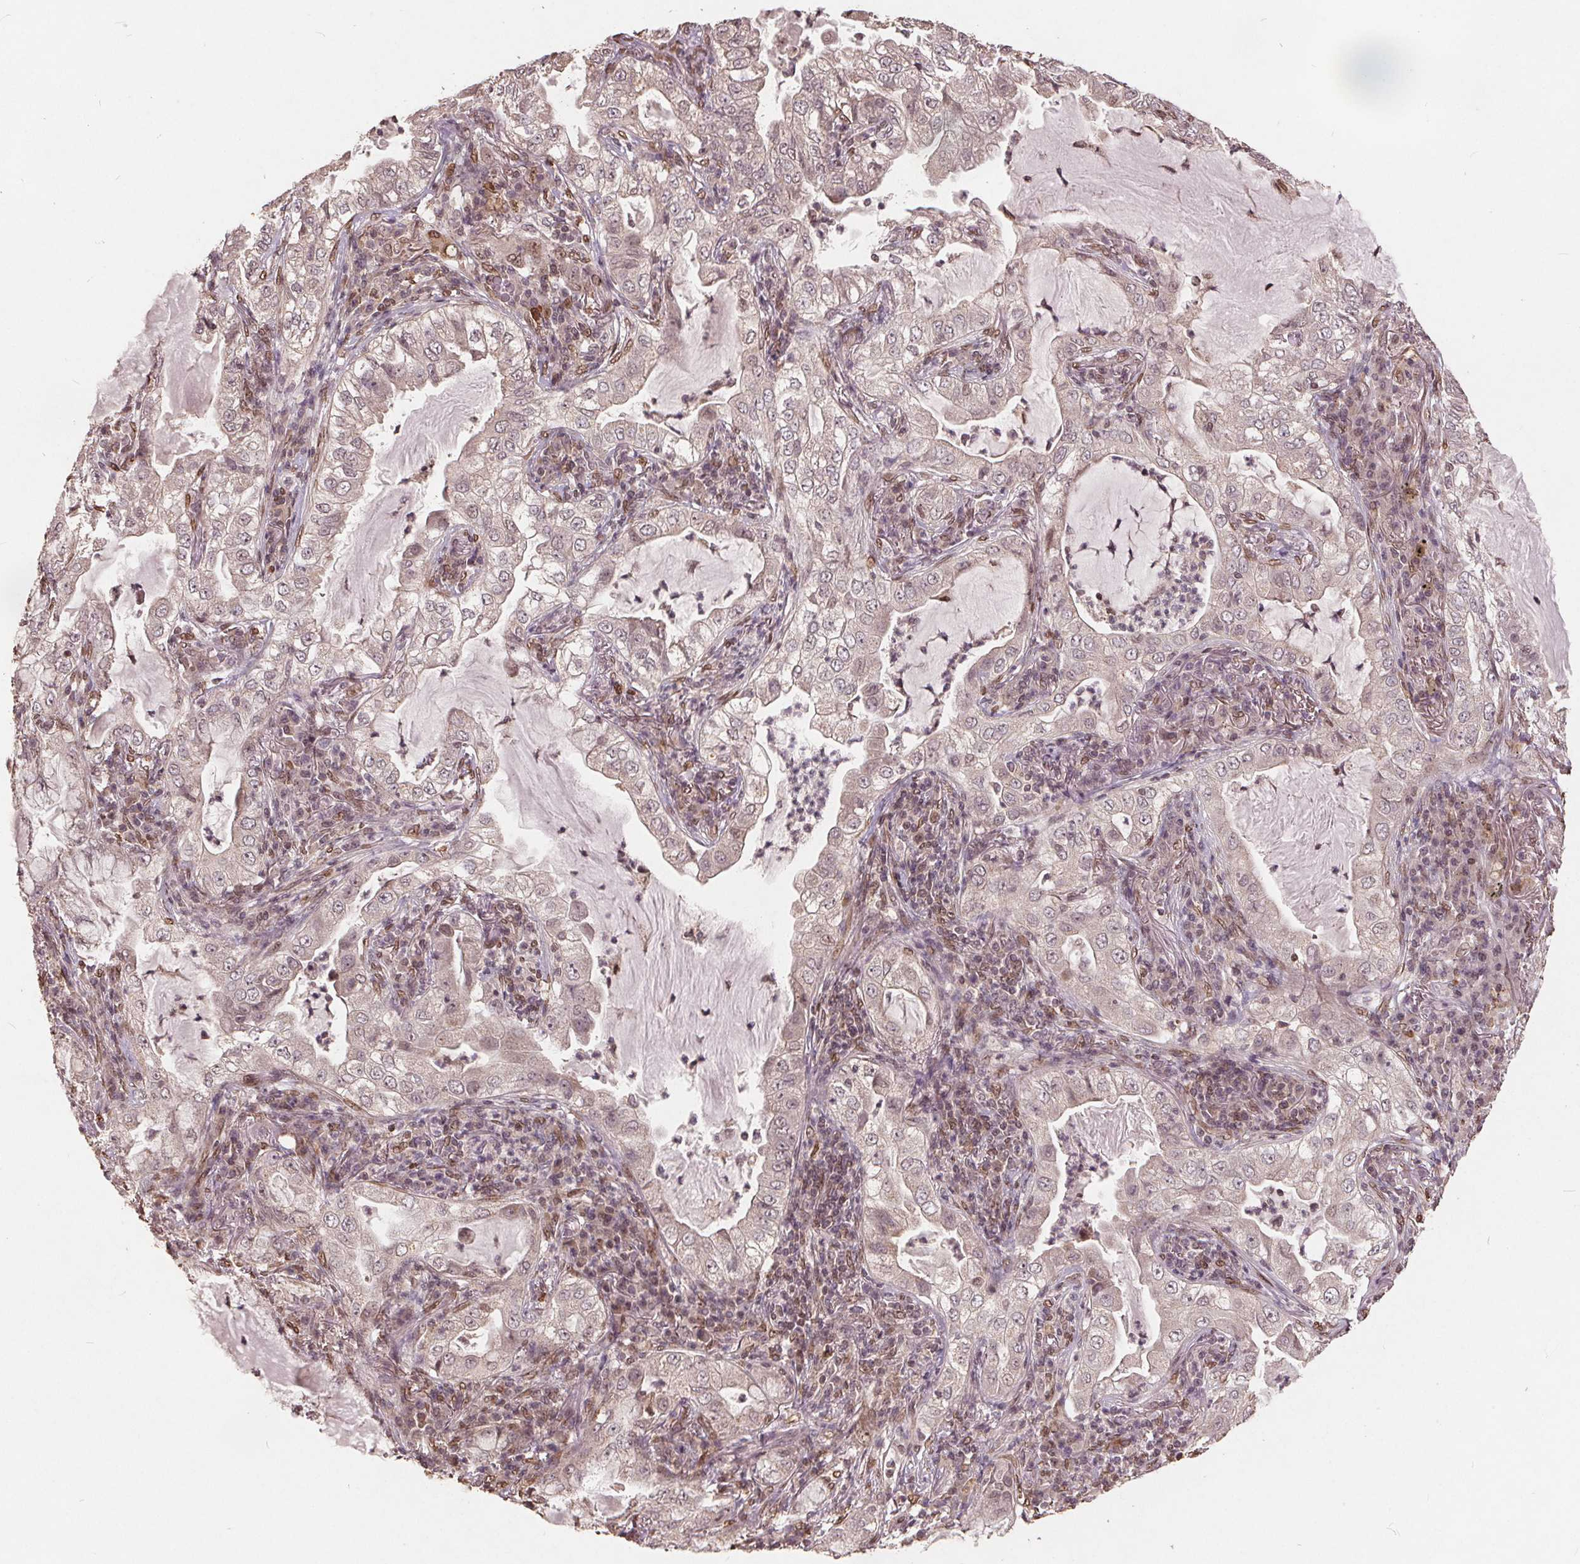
{"staining": {"intensity": "negative", "quantity": "none", "location": "none"}, "tissue": "lung cancer", "cell_type": "Tumor cells", "image_type": "cancer", "snomed": [{"axis": "morphology", "description": "Adenocarcinoma, NOS"}, {"axis": "topography", "description": "Lung"}], "caption": "This is an immunohistochemistry micrograph of lung adenocarcinoma. There is no expression in tumor cells.", "gene": "HIF1AN", "patient": {"sex": "female", "age": 73}}